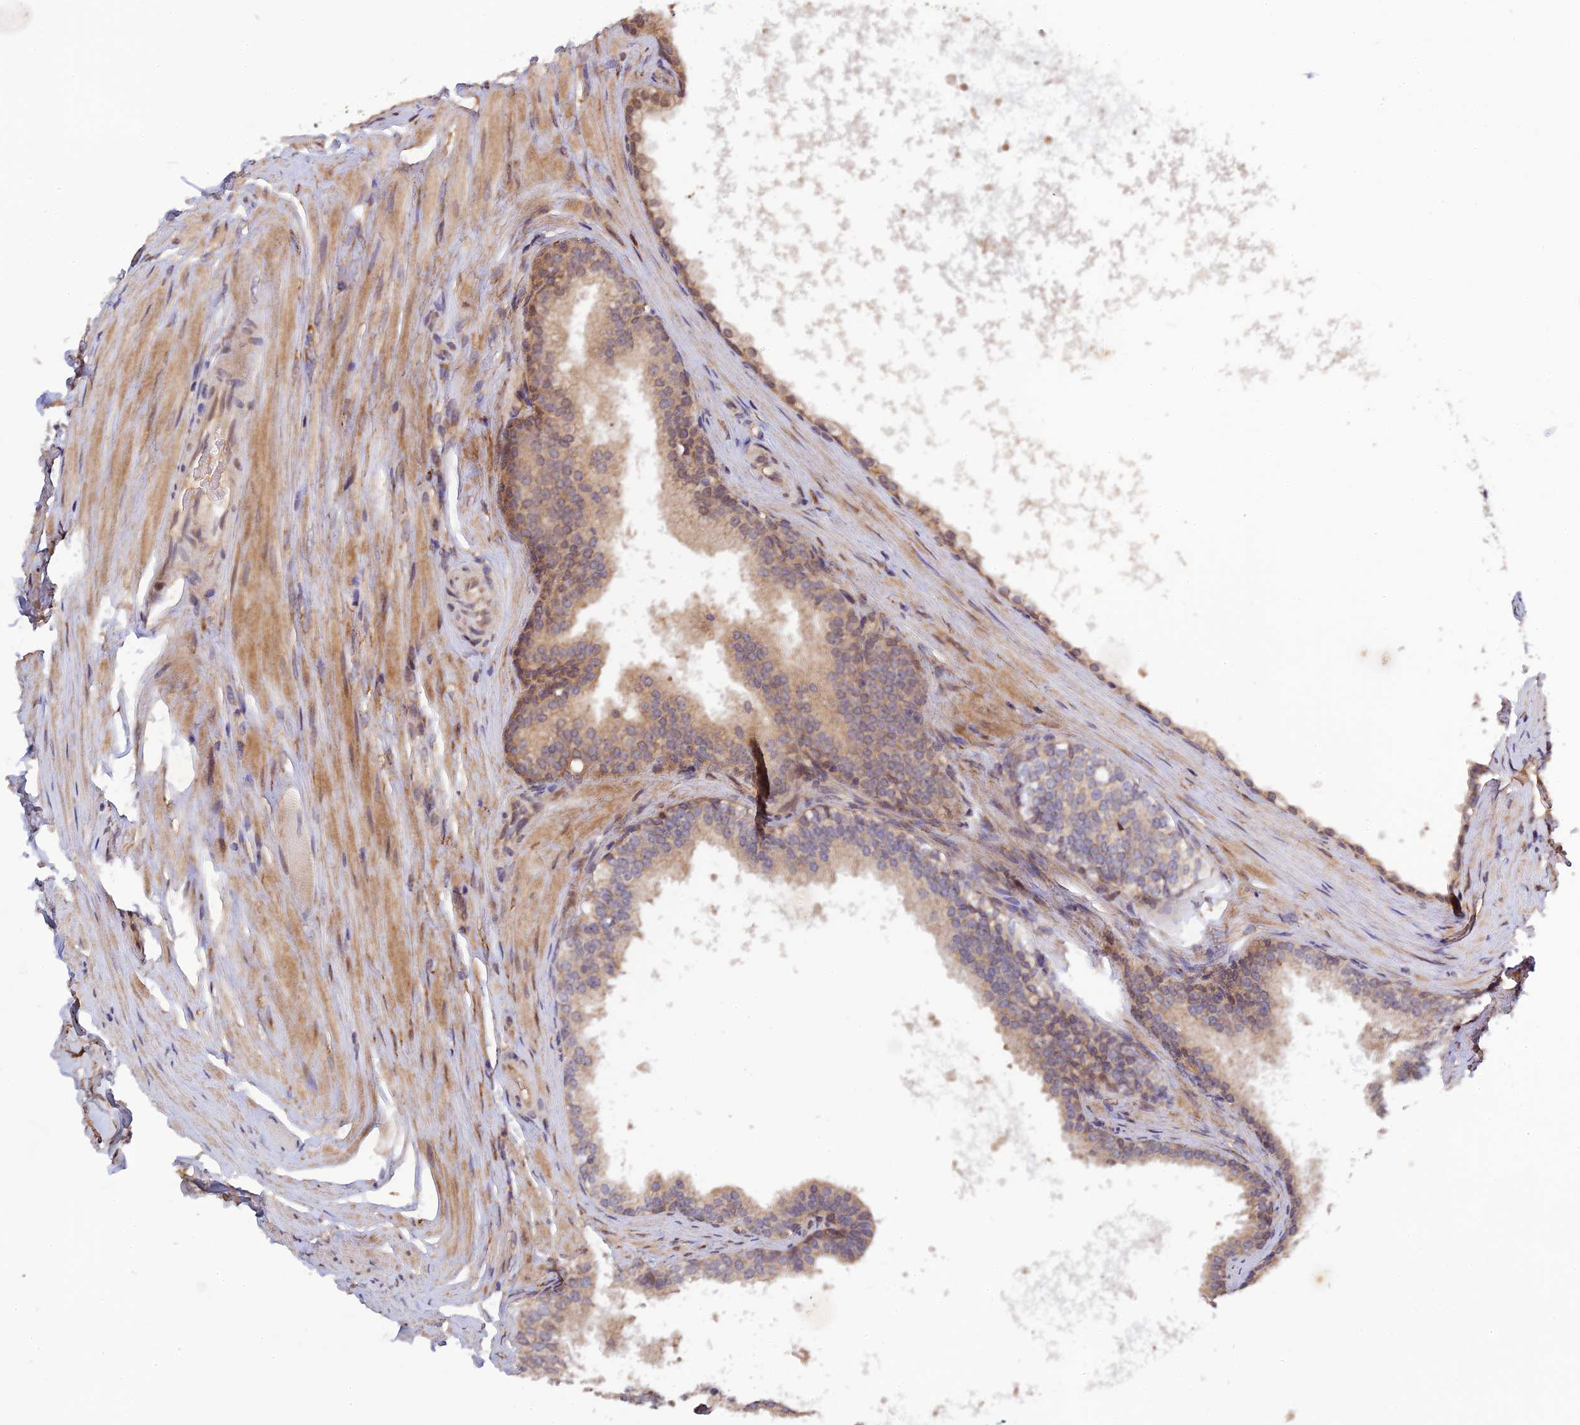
{"staining": {"intensity": "moderate", "quantity": "<25%", "location": "cytoplasmic/membranous"}, "tissue": "prostate", "cell_type": "Glandular cells", "image_type": "normal", "snomed": [{"axis": "morphology", "description": "Normal tissue, NOS"}, {"axis": "topography", "description": "Prostate"}], "caption": "The photomicrograph displays staining of benign prostate, revealing moderate cytoplasmic/membranous protein staining (brown color) within glandular cells.", "gene": "P3H3", "patient": {"sex": "male", "age": 60}}